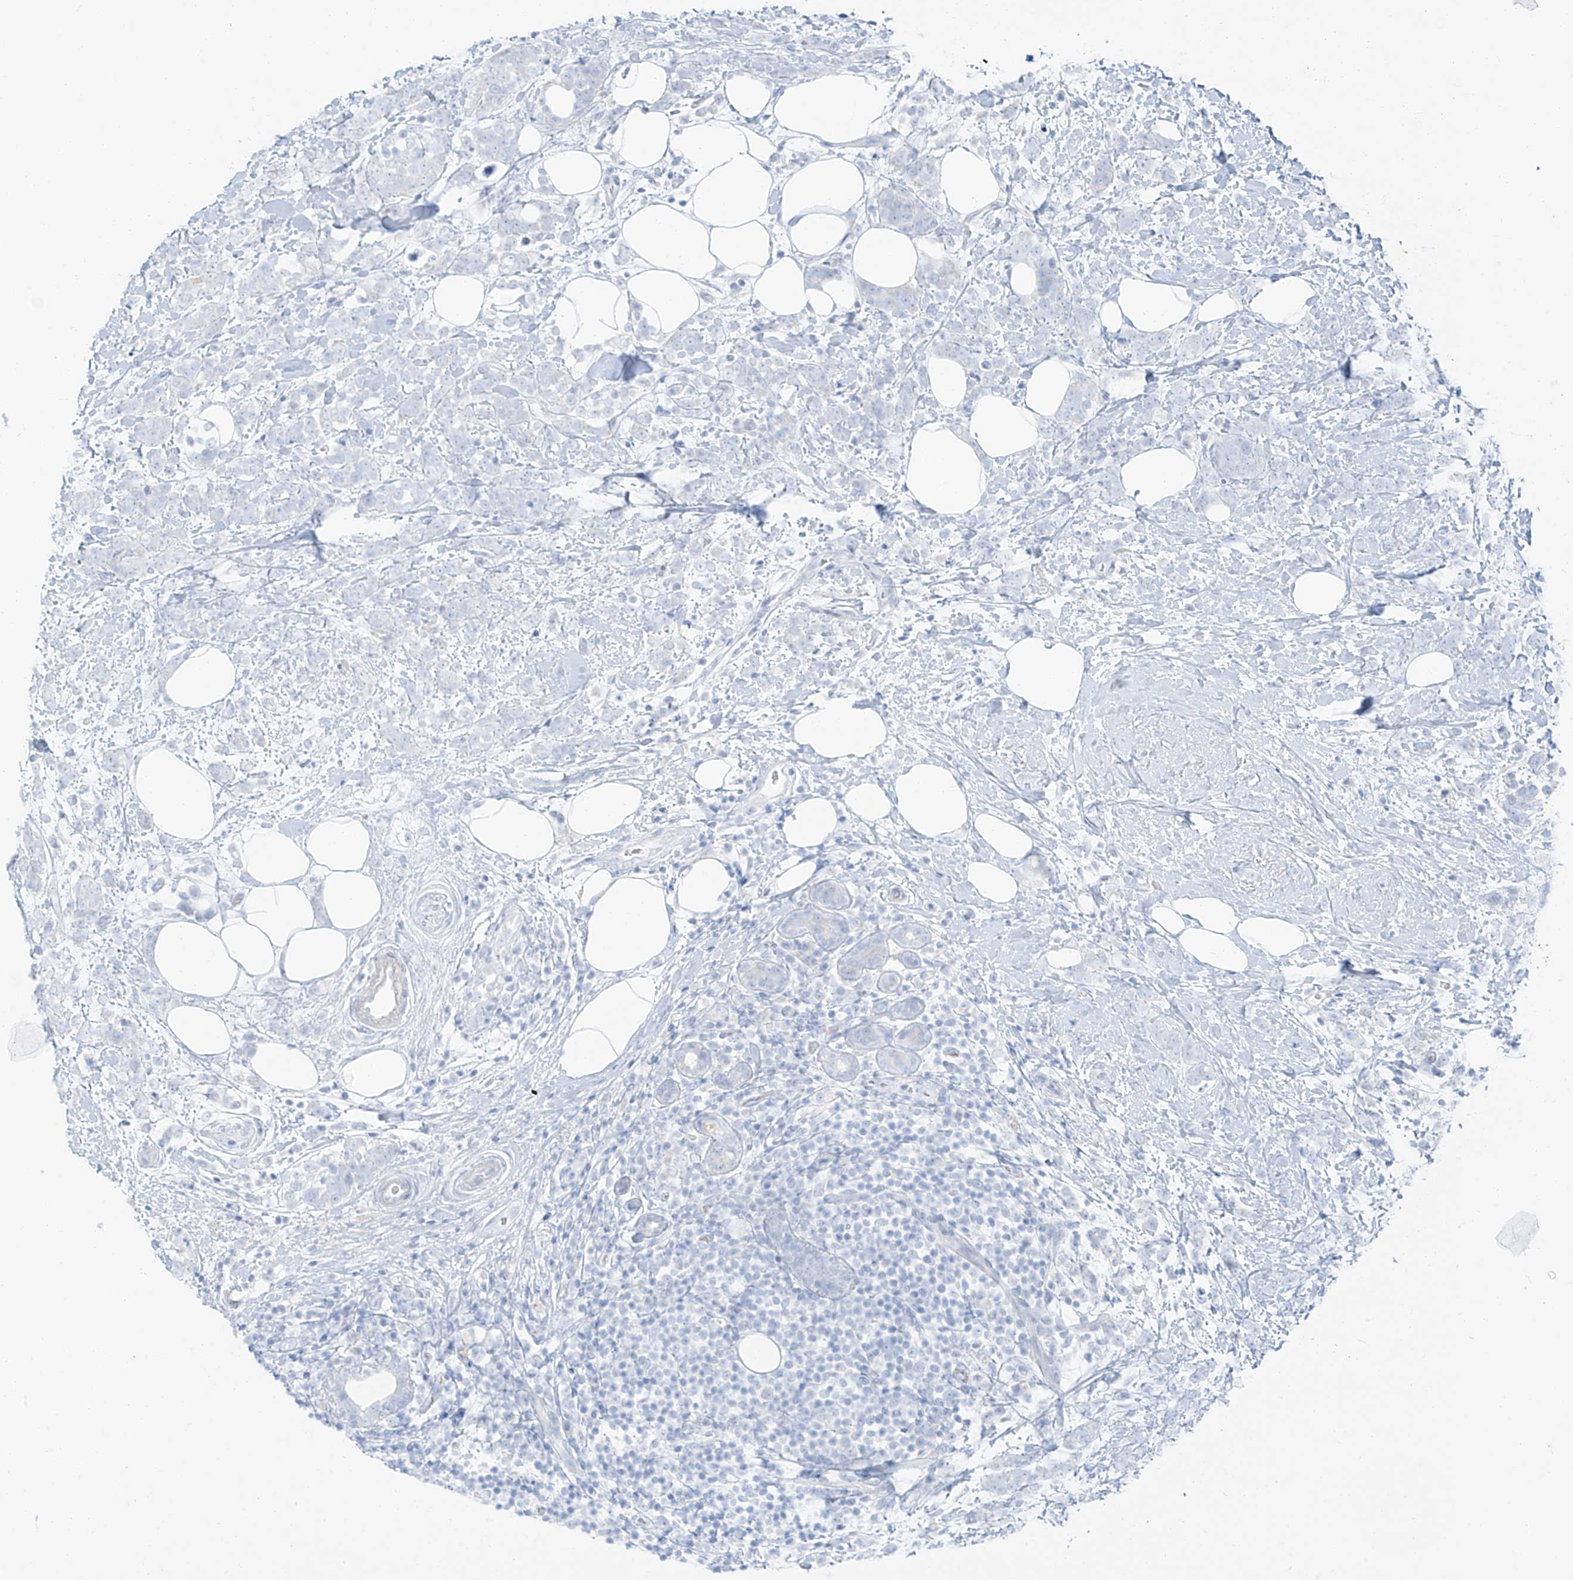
{"staining": {"intensity": "negative", "quantity": "none", "location": "none"}, "tissue": "breast cancer", "cell_type": "Tumor cells", "image_type": "cancer", "snomed": [{"axis": "morphology", "description": "Lobular carcinoma"}, {"axis": "topography", "description": "Breast"}], "caption": "Lobular carcinoma (breast) was stained to show a protein in brown. There is no significant expression in tumor cells.", "gene": "PGC", "patient": {"sex": "female", "age": 58}}